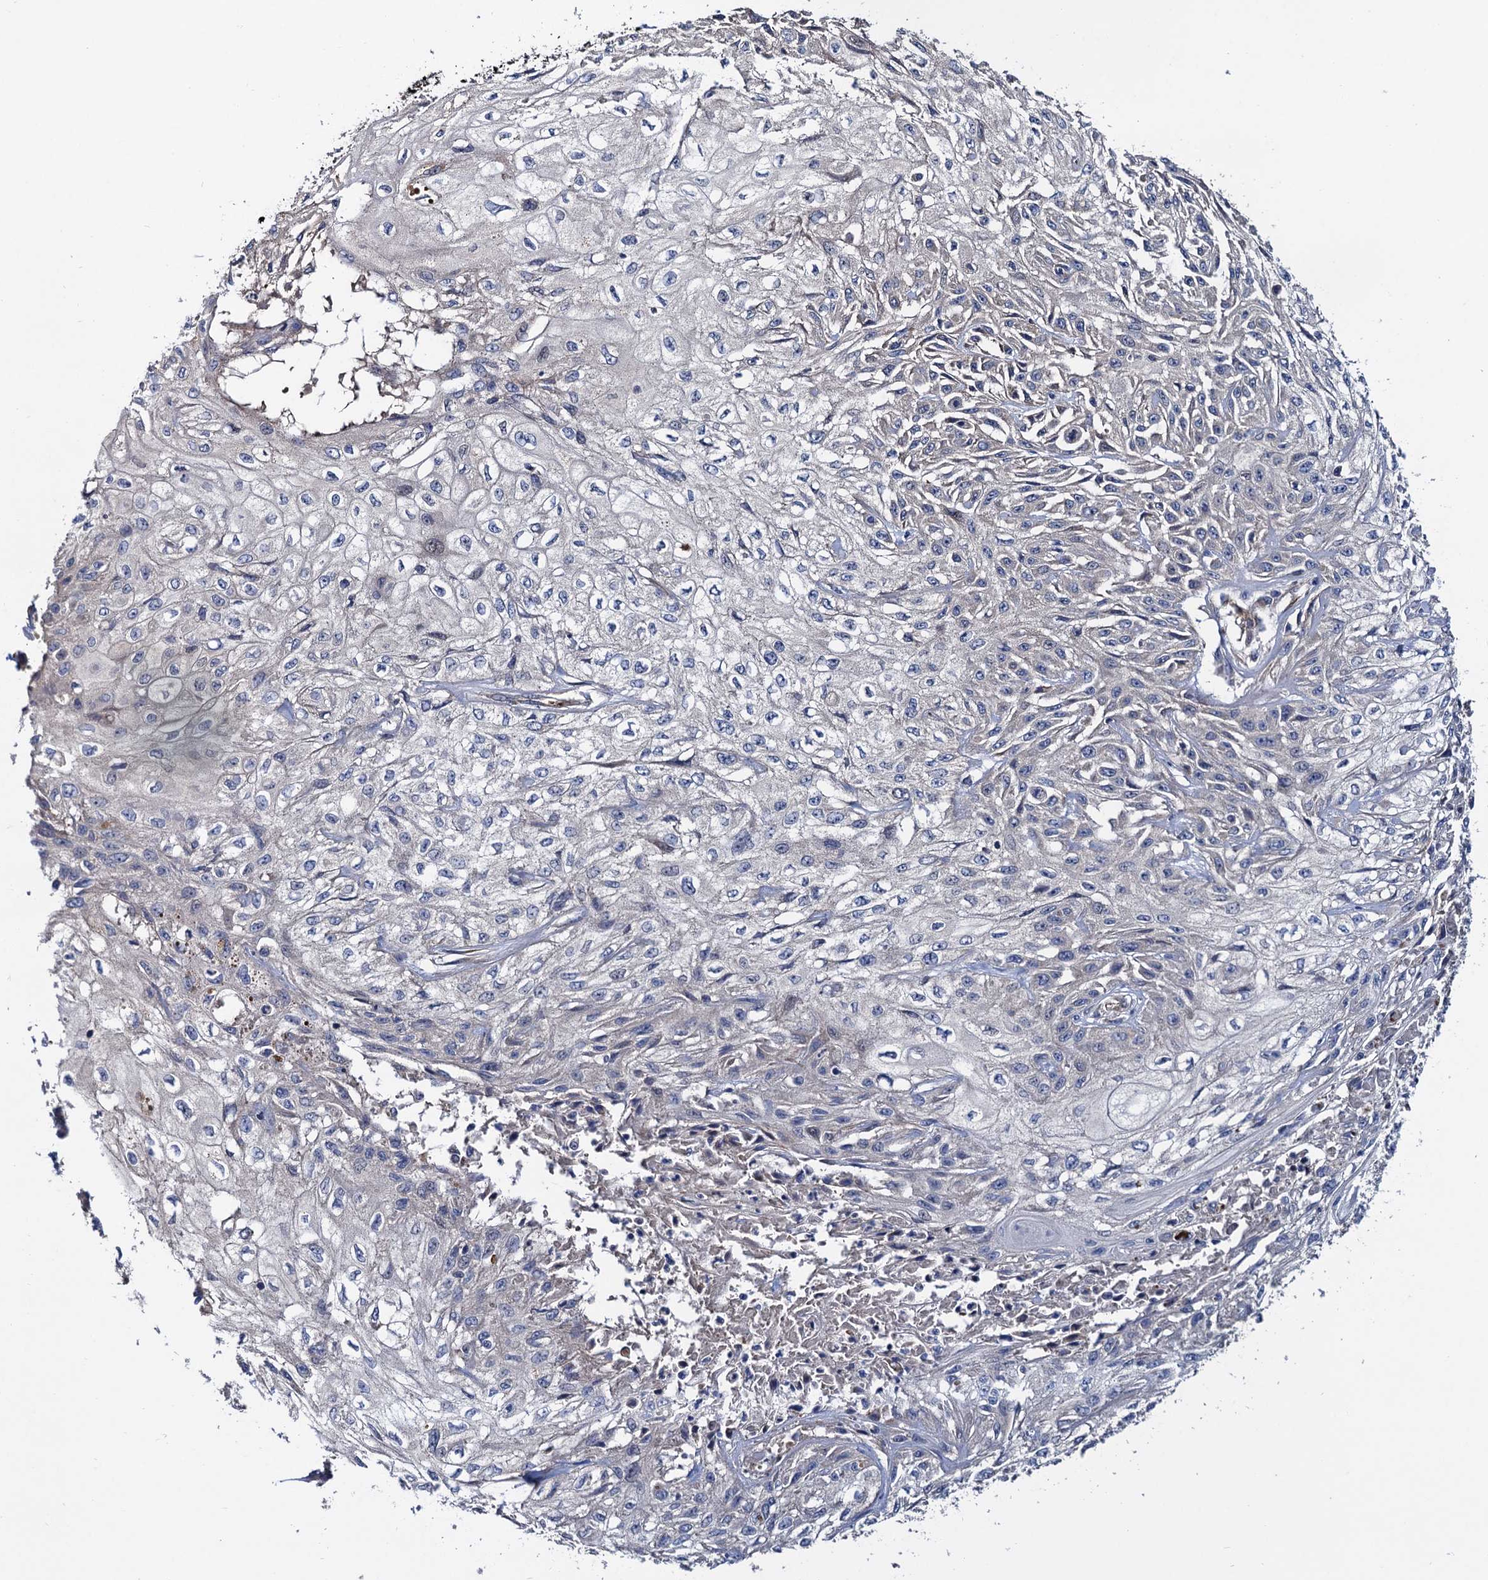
{"staining": {"intensity": "weak", "quantity": "<25%", "location": "cytoplasmic/membranous"}, "tissue": "skin cancer", "cell_type": "Tumor cells", "image_type": "cancer", "snomed": [{"axis": "morphology", "description": "Squamous cell carcinoma, NOS"}, {"axis": "morphology", "description": "Squamous cell carcinoma, metastatic, NOS"}, {"axis": "topography", "description": "Skin"}, {"axis": "topography", "description": "Lymph node"}], "caption": "Immunohistochemistry (IHC) micrograph of skin metastatic squamous cell carcinoma stained for a protein (brown), which shows no staining in tumor cells.", "gene": "TRMT112", "patient": {"sex": "male", "age": 75}}